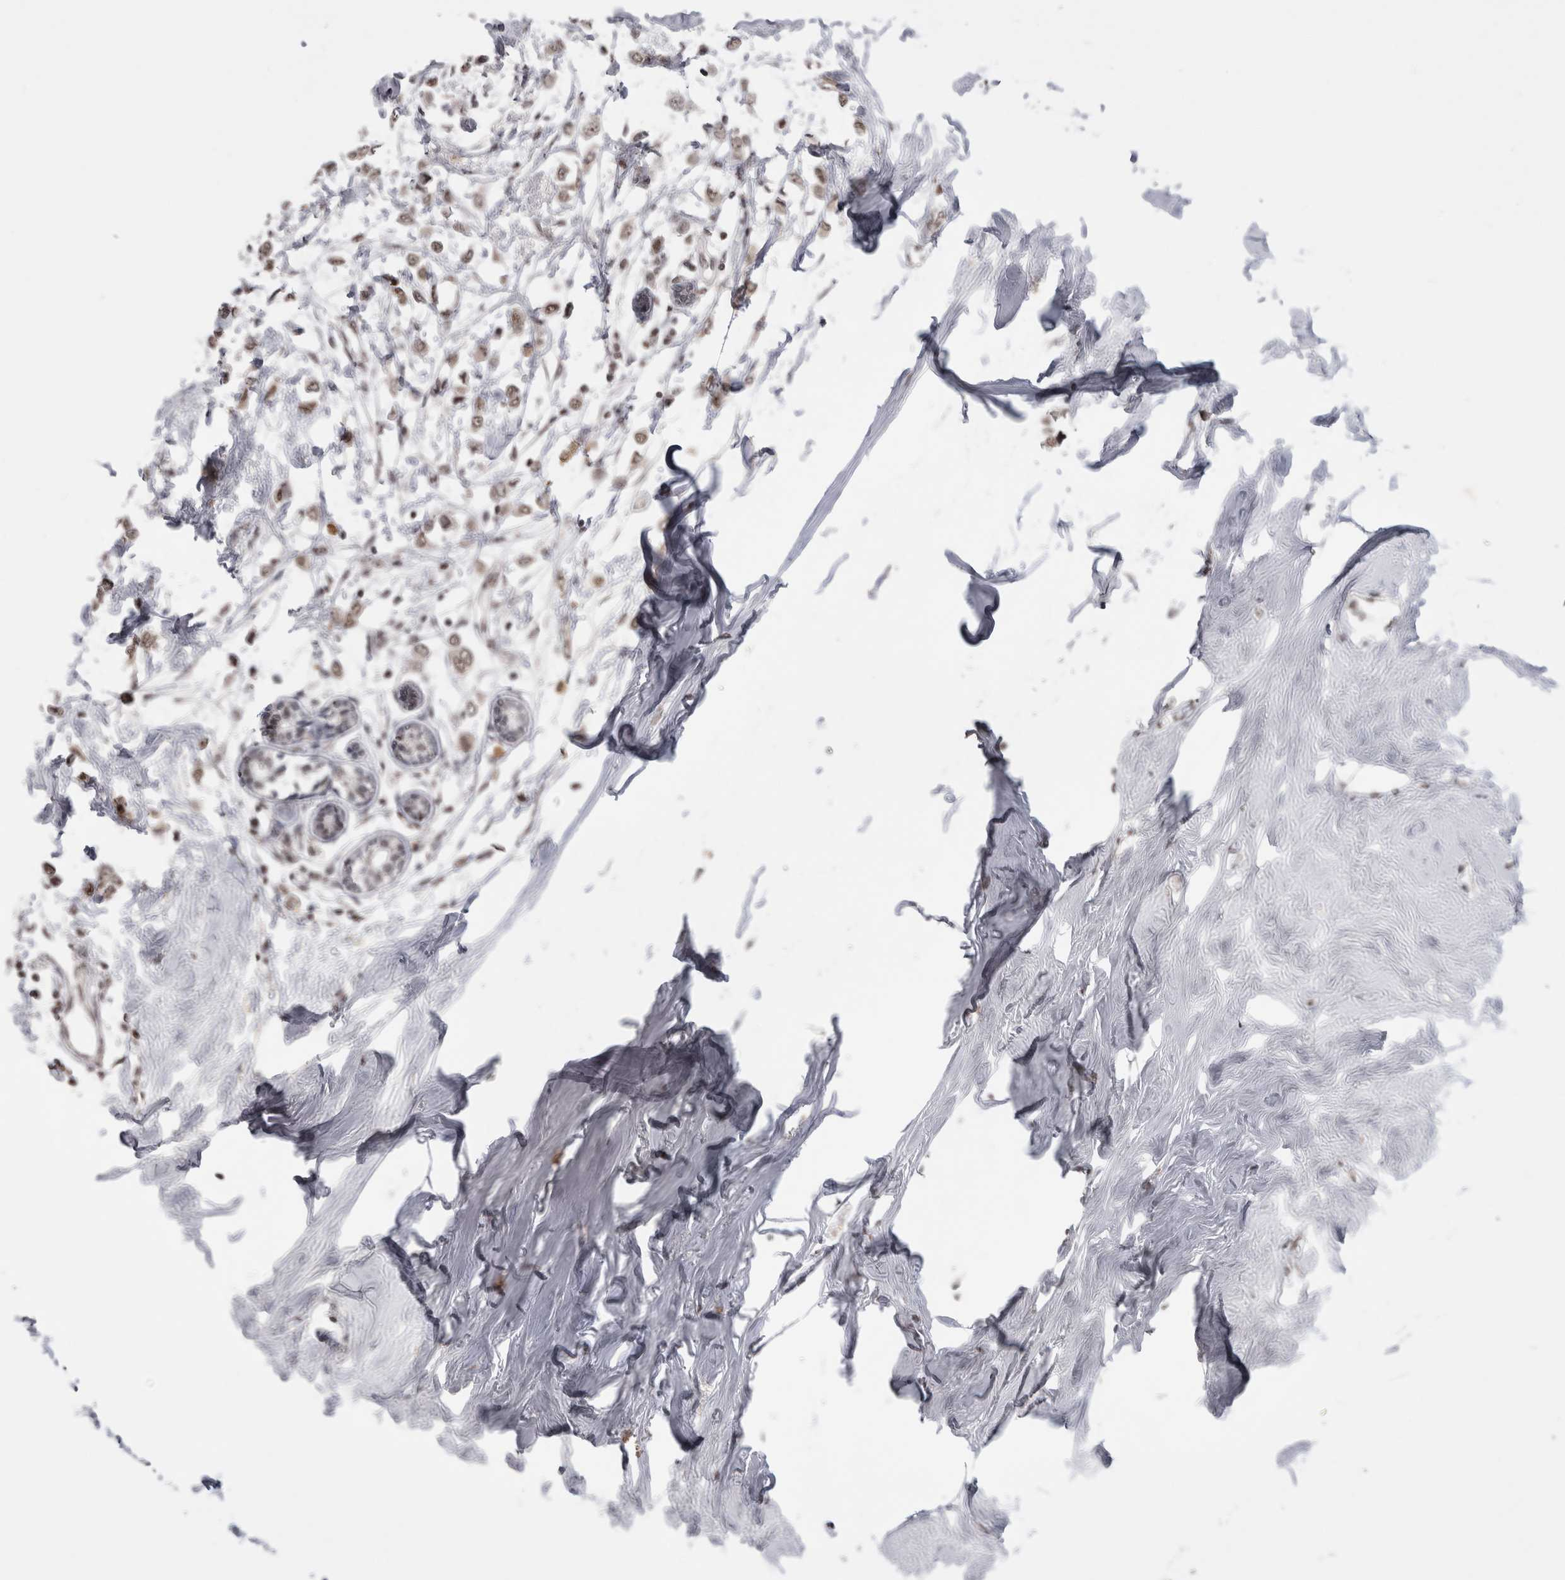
{"staining": {"intensity": "moderate", "quantity": ">75%", "location": "nuclear"}, "tissue": "breast cancer", "cell_type": "Tumor cells", "image_type": "cancer", "snomed": [{"axis": "morphology", "description": "Lobular carcinoma"}, {"axis": "topography", "description": "Breast"}], "caption": "Immunohistochemical staining of breast cancer (lobular carcinoma) displays moderate nuclear protein positivity in about >75% of tumor cells.", "gene": "DAXX", "patient": {"sex": "female", "age": 51}}